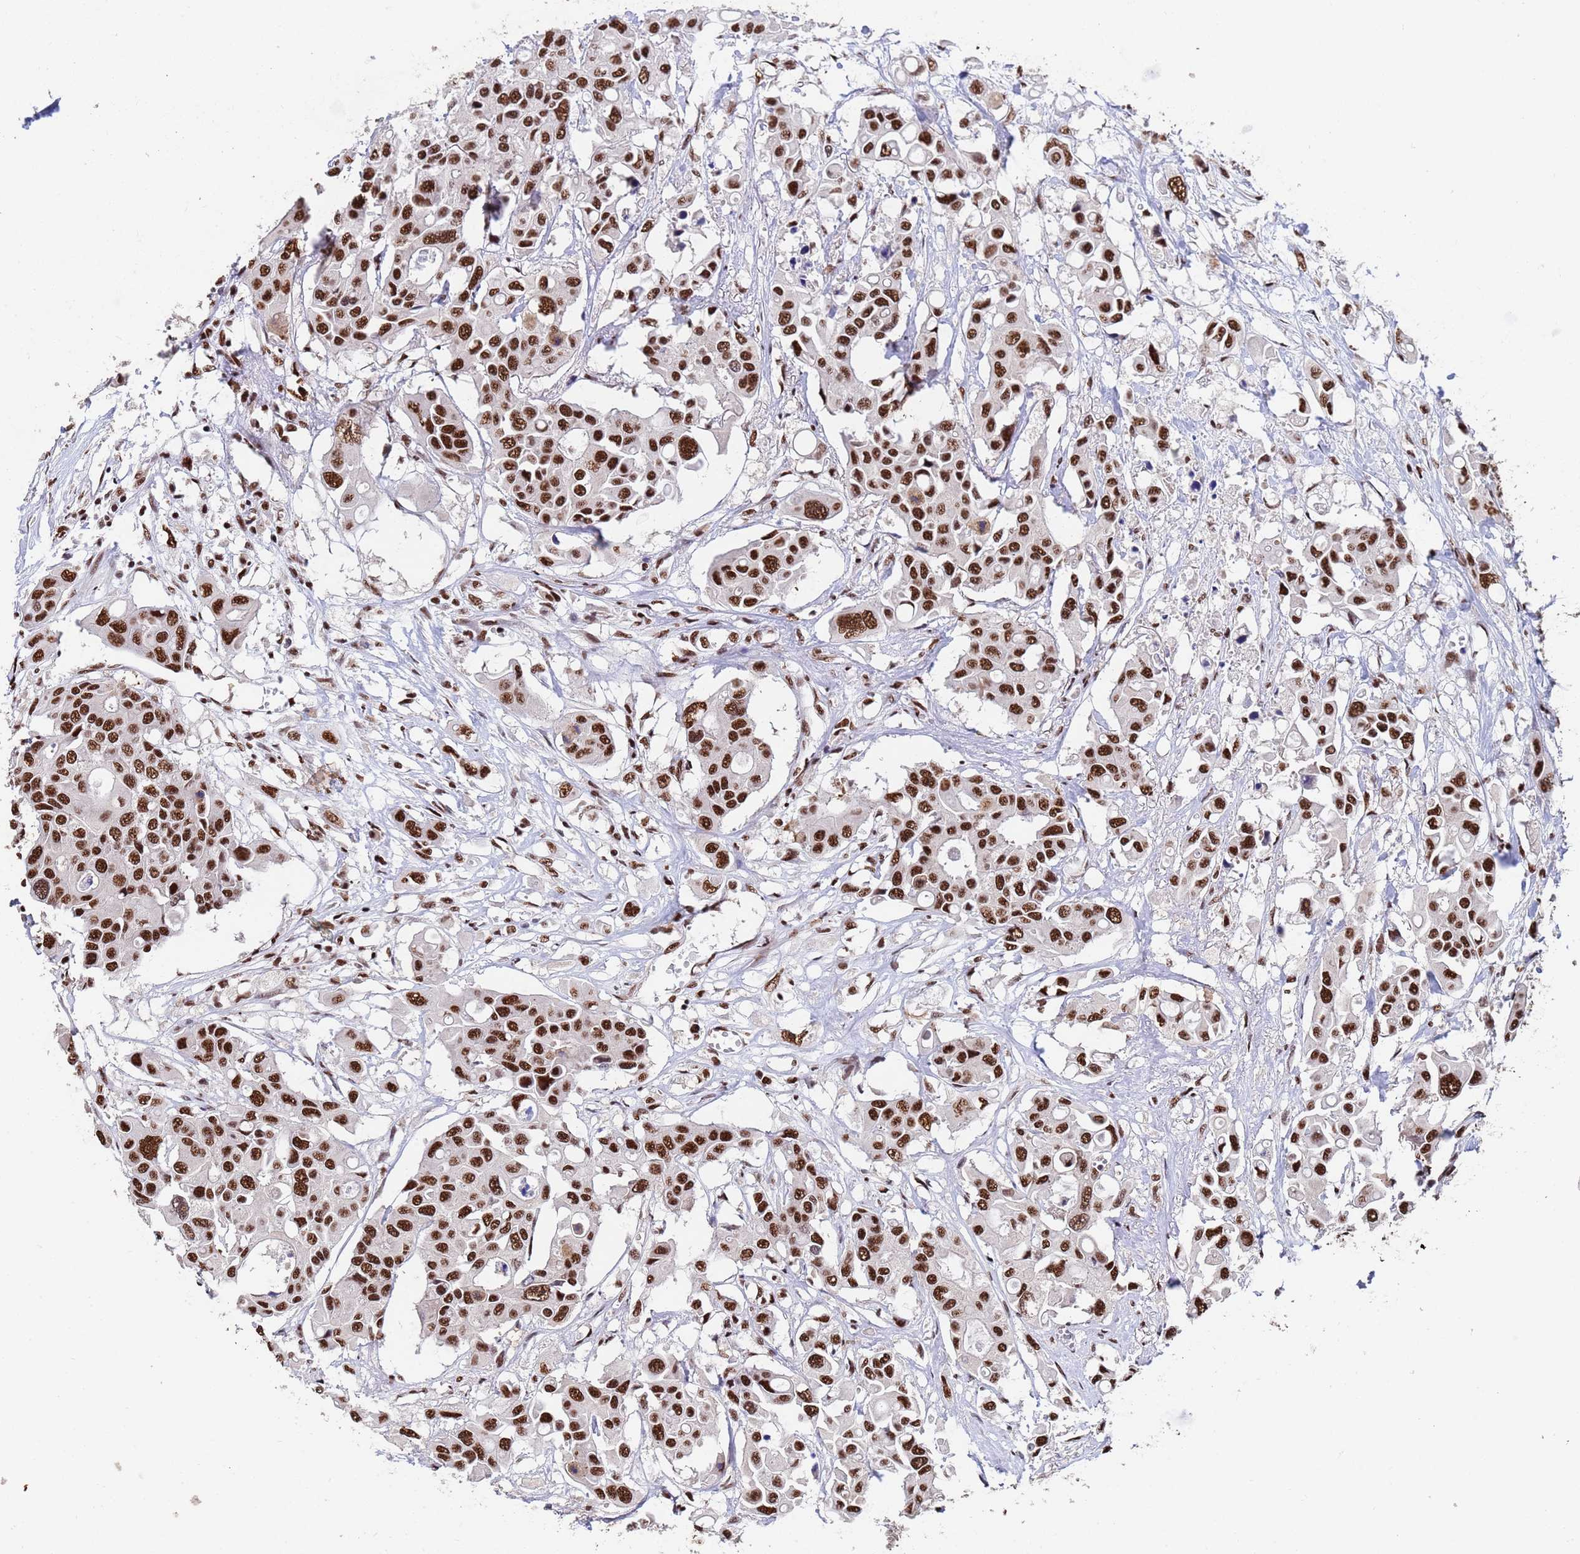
{"staining": {"intensity": "strong", "quantity": ">75%", "location": "nuclear"}, "tissue": "colorectal cancer", "cell_type": "Tumor cells", "image_type": "cancer", "snomed": [{"axis": "morphology", "description": "Adenocarcinoma, NOS"}, {"axis": "topography", "description": "Colon"}], "caption": "An image of colorectal adenocarcinoma stained for a protein demonstrates strong nuclear brown staining in tumor cells. The staining is performed using DAB brown chromogen to label protein expression. The nuclei are counter-stained blue using hematoxylin.", "gene": "SF3B2", "patient": {"sex": "male", "age": 77}}